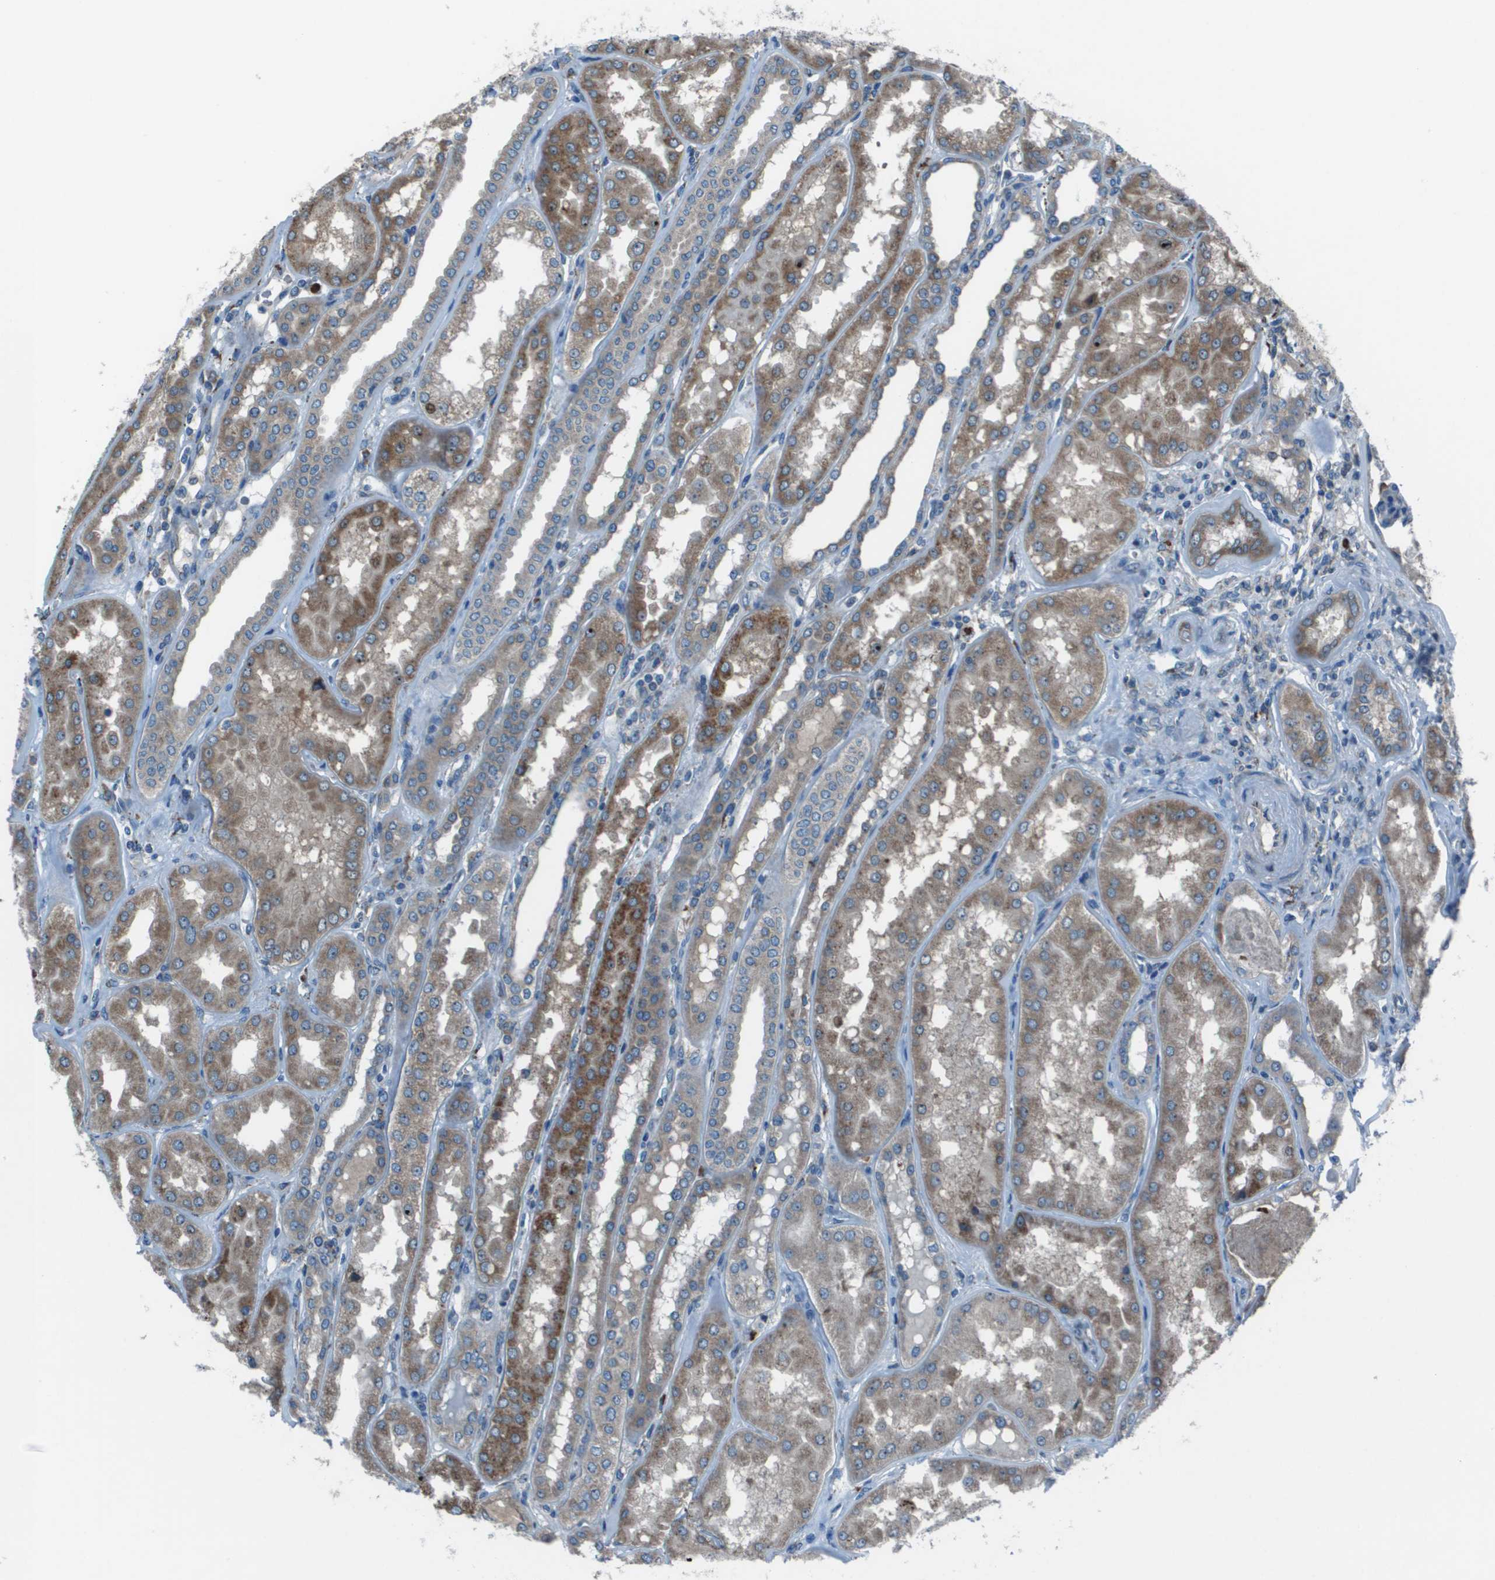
{"staining": {"intensity": "negative", "quantity": "none", "location": "none"}, "tissue": "kidney", "cell_type": "Cells in glomeruli", "image_type": "normal", "snomed": [{"axis": "morphology", "description": "Normal tissue, NOS"}, {"axis": "topography", "description": "Kidney"}], "caption": "High power microscopy photomicrograph of an IHC micrograph of unremarkable kidney, revealing no significant expression in cells in glomeruli. (Stains: DAB (3,3'-diaminobenzidine) immunohistochemistry with hematoxylin counter stain, Microscopy: brightfield microscopy at high magnification).", "gene": "UTS2", "patient": {"sex": "female", "age": 56}}